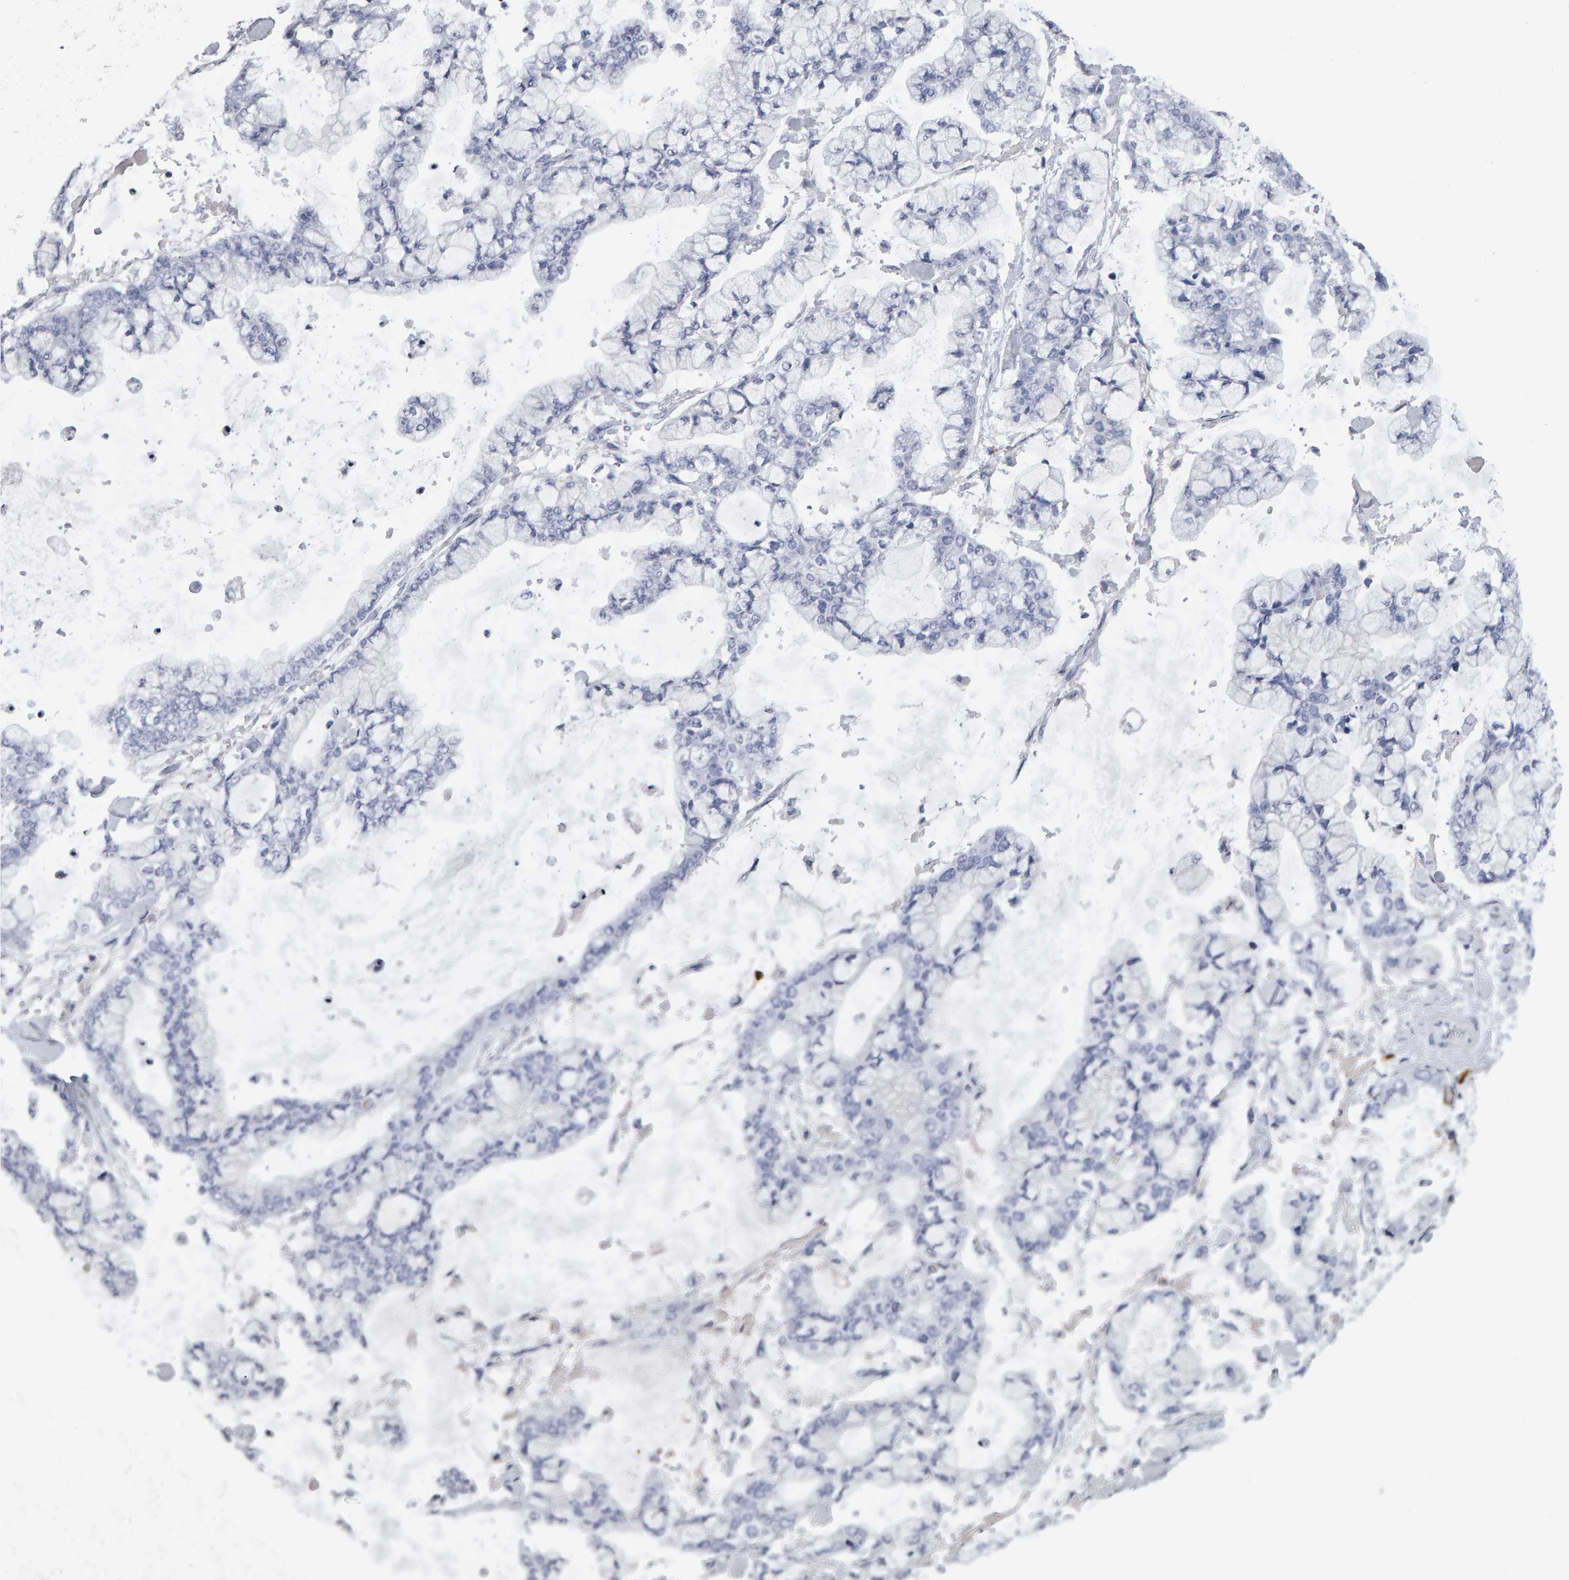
{"staining": {"intensity": "negative", "quantity": "none", "location": "none"}, "tissue": "stomach cancer", "cell_type": "Tumor cells", "image_type": "cancer", "snomed": [{"axis": "morphology", "description": "Normal tissue, NOS"}, {"axis": "morphology", "description": "Adenocarcinoma, NOS"}, {"axis": "topography", "description": "Stomach, upper"}, {"axis": "topography", "description": "Stomach"}], "caption": "IHC of stomach adenocarcinoma displays no positivity in tumor cells. The staining was performed using DAB to visualize the protein expression in brown, while the nuclei were stained in blue with hematoxylin (Magnification: 20x).", "gene": "CD38", "patient": {"sex": "male", "age": 76}}